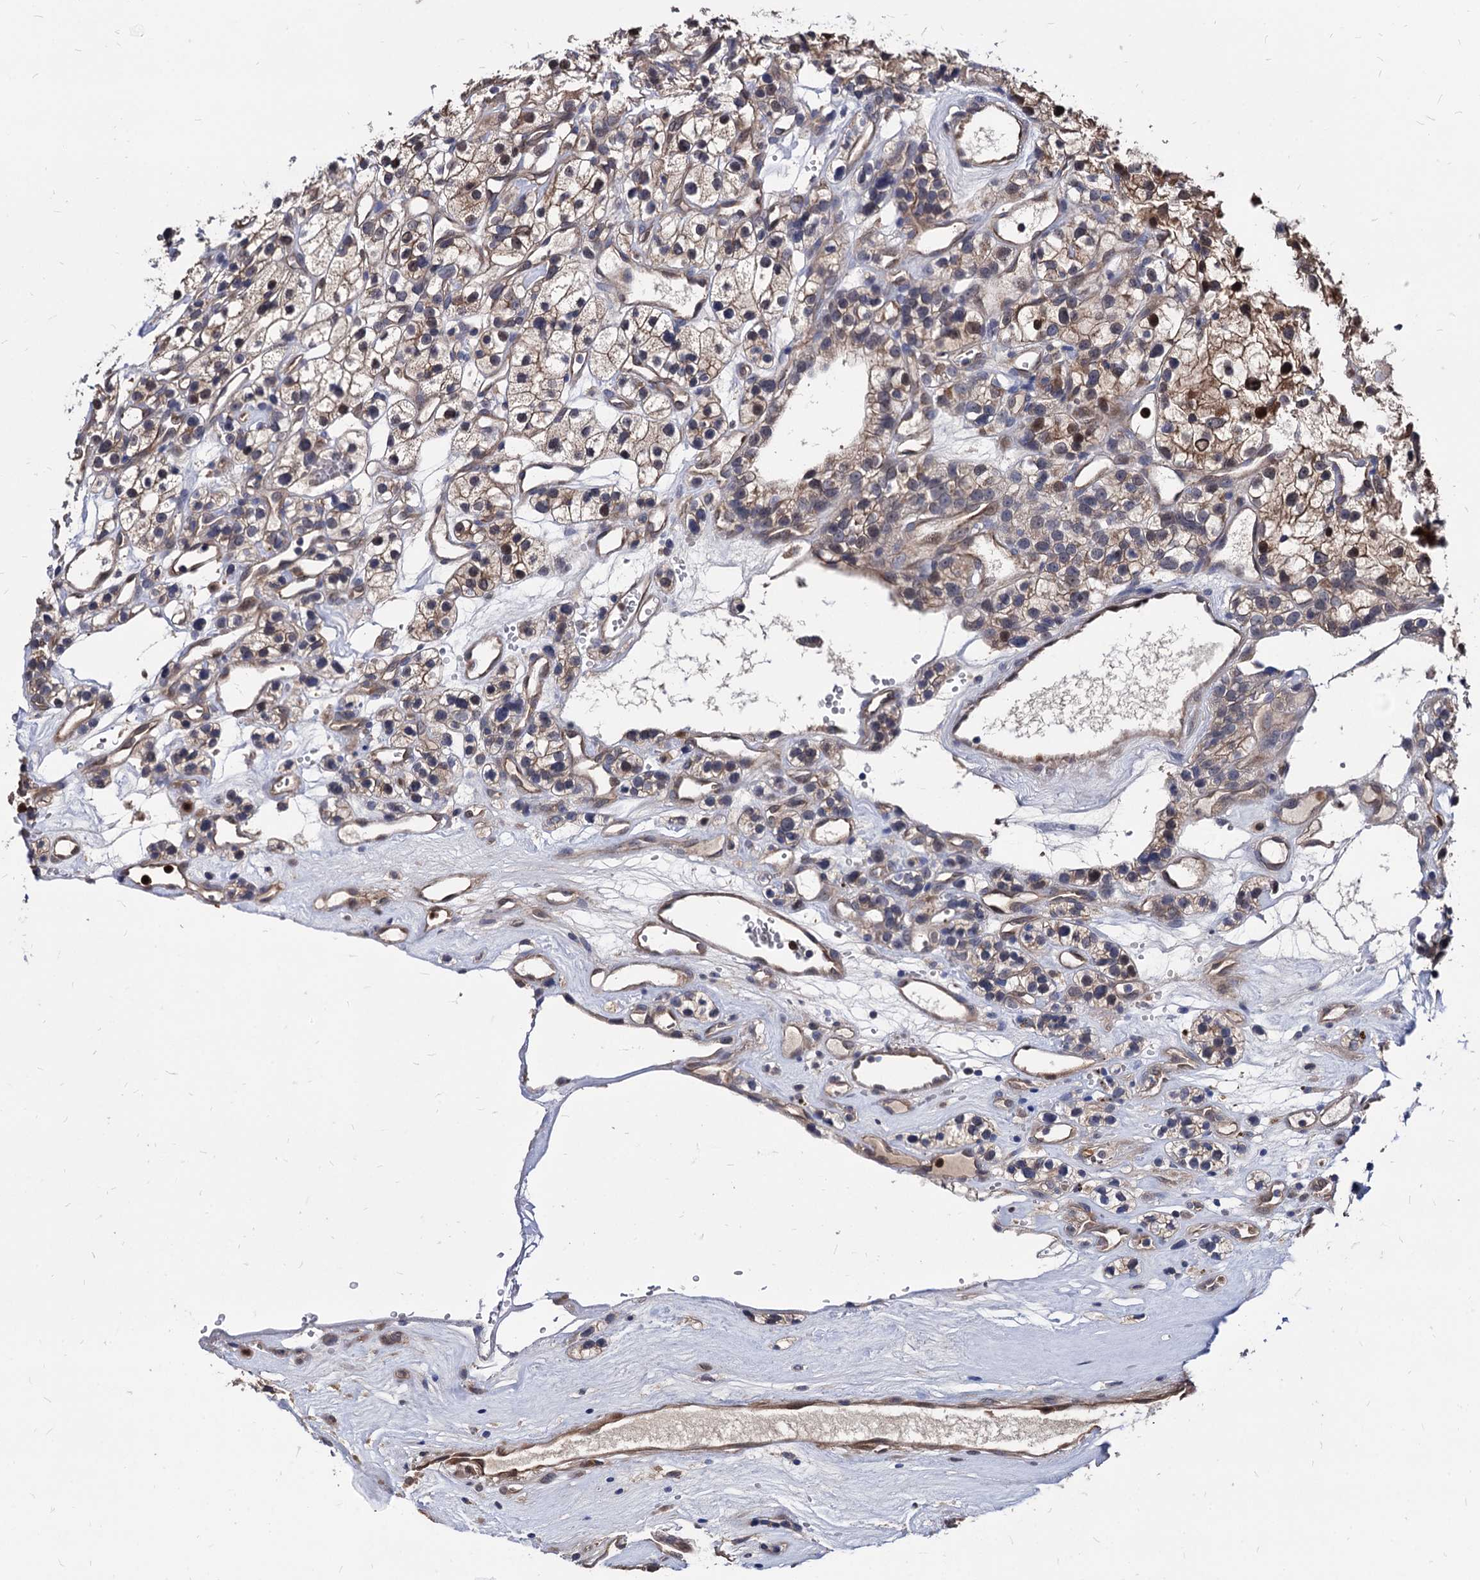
{"staining": {"intensity": "weak", "quantity": ">75%", "location": "cytoplasmic/membranous,nuclear"}, "tissue": "renal cancer", "cell_type": "Tumor cells", "image_type": "cancer", "snomed": [{"axis": "morphology", "description": "Adenocarcinoma, NOS"}, {"axis": "topography", "description": "Kidney"}], "caption": "IHC histopathology image of human renal adenocarcinoma stained for a protein (brown), which exhibits low levels of weak cytoplasmic/membranous and nuclear expression in about >75% of tumor cells.", "gene": "CPPED1", "patient": {"sex": "female", "age": 57}}